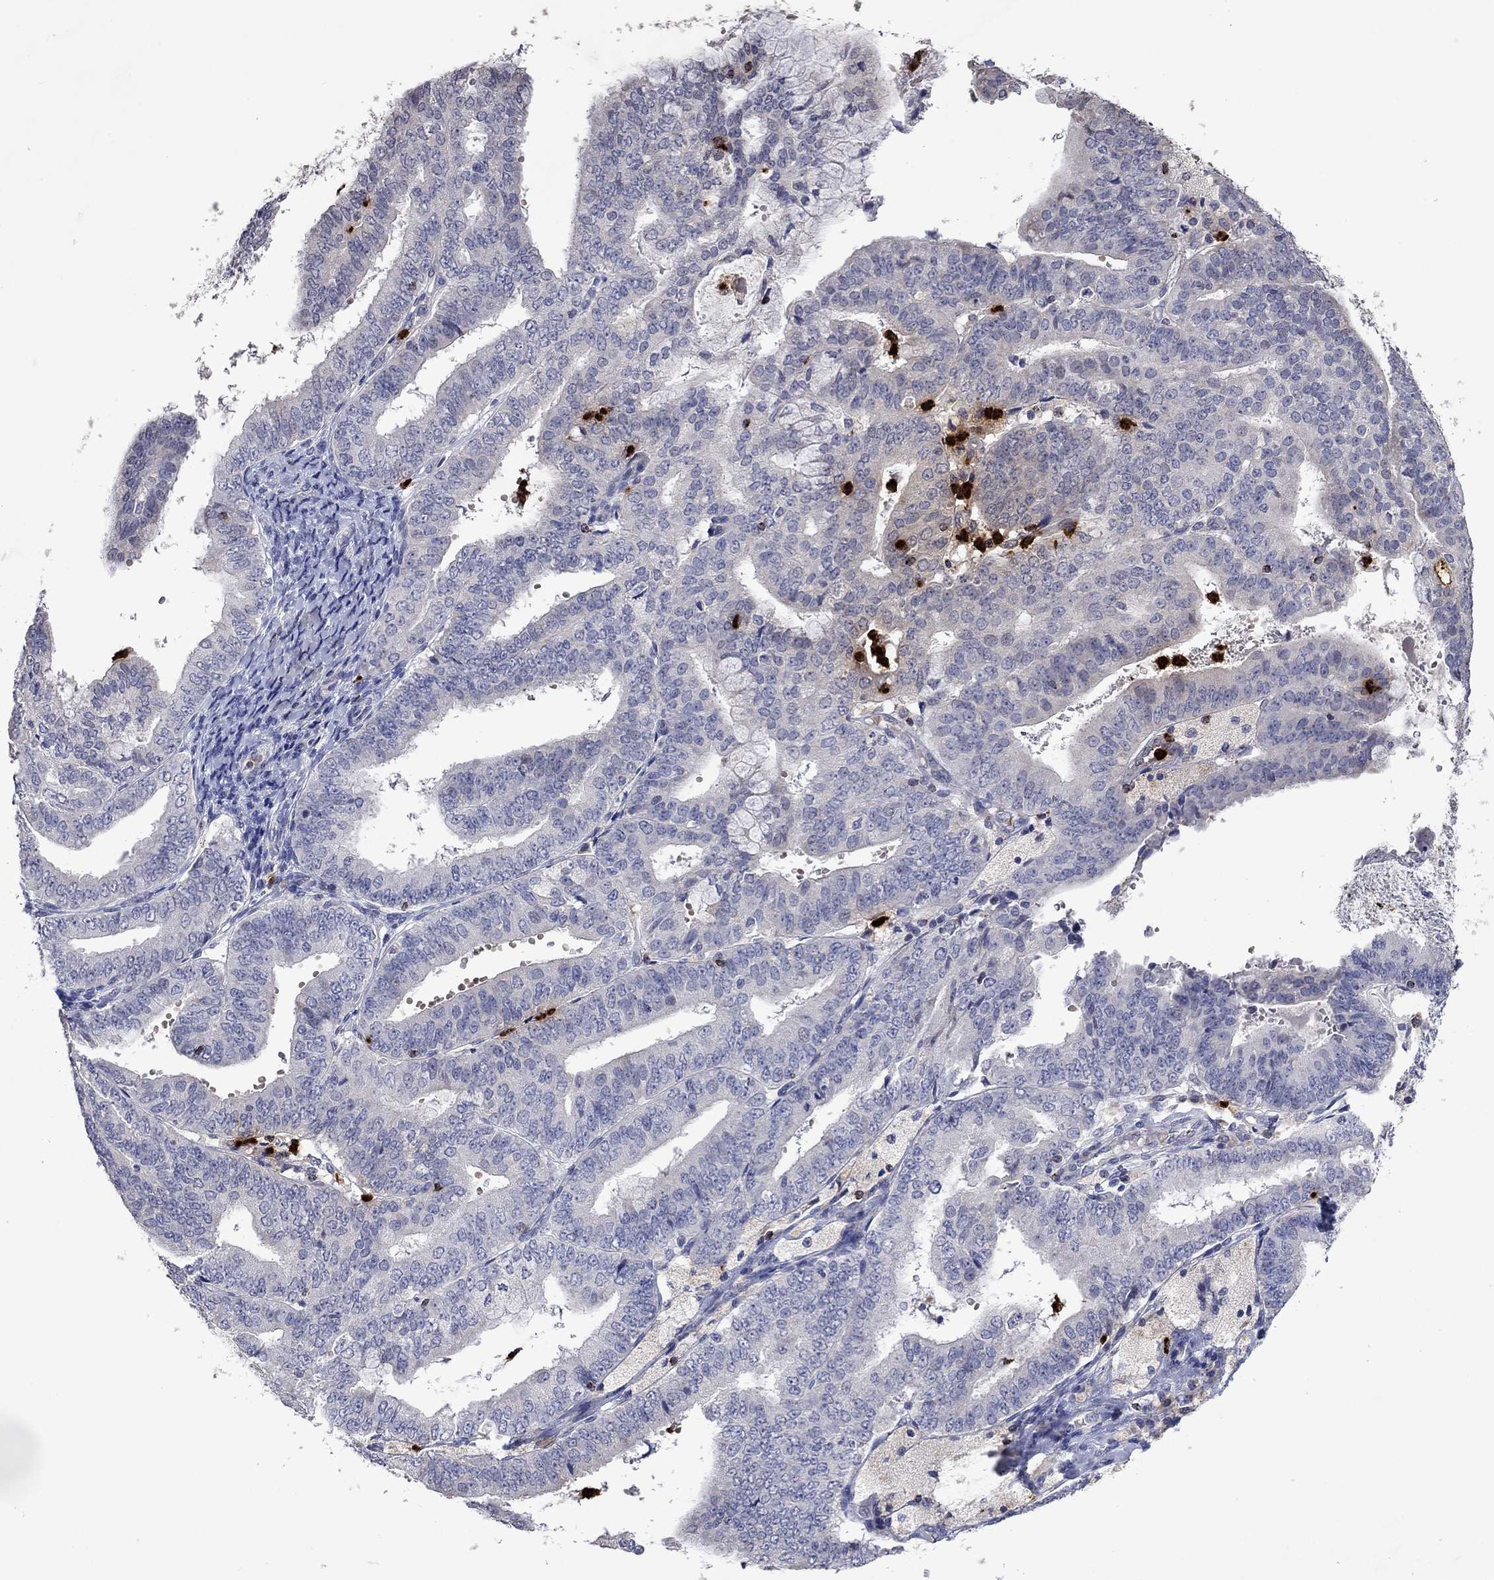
{"staining": {"intensity": "negative", "quantity": "none", "location": "none"}, "tissue": "endometrial cancer", "cell_type": "Tumor cells", "image_type": "cancer", "snomed": [{"axis": "morphology", "description": "Adenocarcinoma, NOS"}, {"axis": "topography", "description": "Endometrium"}], "caption": "Immunohistochemical staining of adenocarcinoma (endometrial) displays no significant staining in tumor cells. (Immunohistochemistry, brightfield microscopy, high magnification).", "gene": "CCL5", "patient": {"sex": "female", "age": 63}}